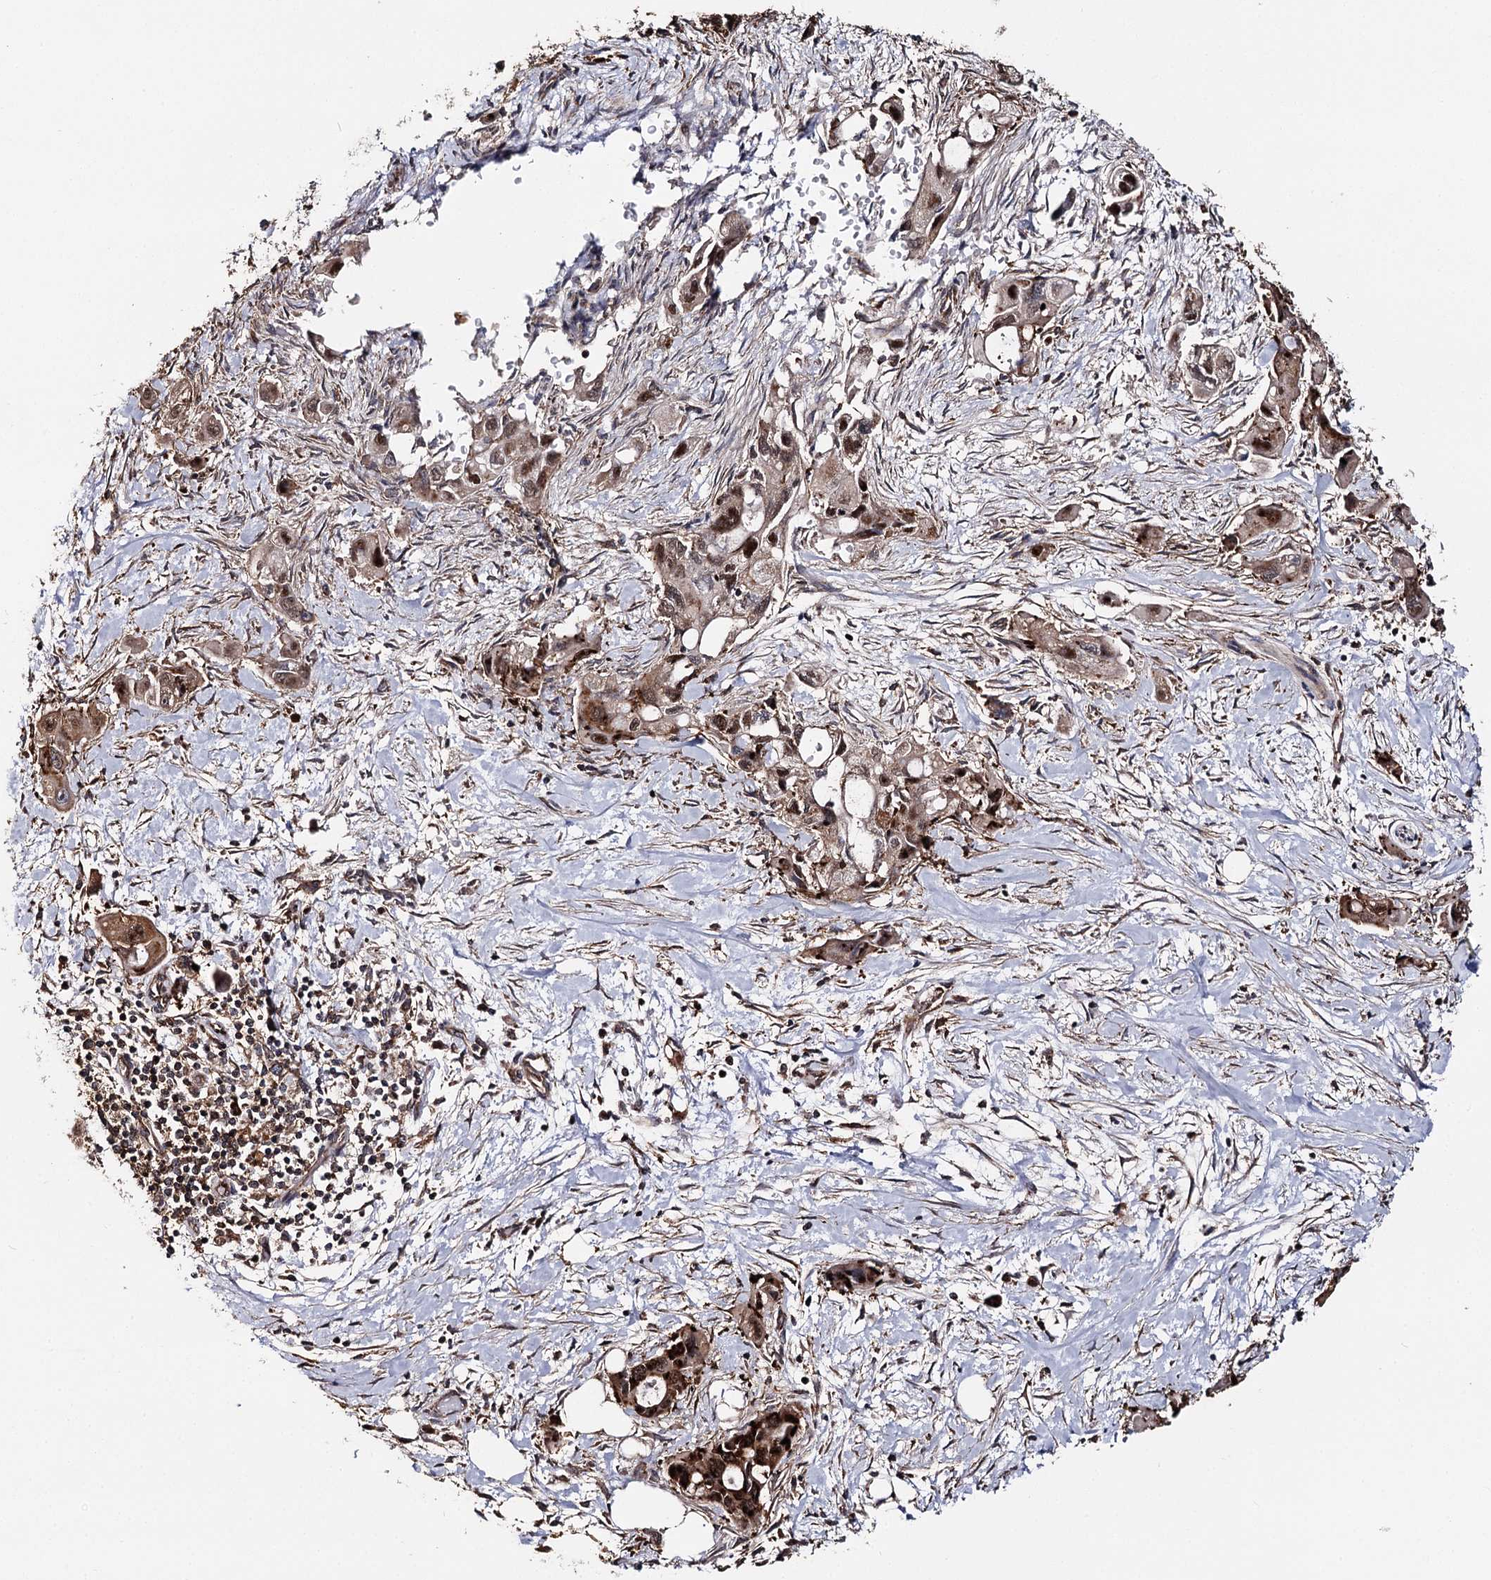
{"staining": {"intensity": "strong", "quantity": "<25%", "location": "cytoplasmic/membranous,nuclear"}, "tissue": "pancreatic cancer", "cell_type": "Tumor cells", "image_type": "cancer", "snomed": [{"axis": "morphology", "description": "Adenocarcinoma, NOS"}, {"axis": "topography", "description": "Pancreas"}], "caption": "There is medium levels of strong cytoplasmic/membranous and nuclear staining in tumor cells of pancreatic cancer, as demonstrated by immunohistochemical staining (brown color).", "gene": "SEC24B", "patient": {"sex": "male", "age": 75}}